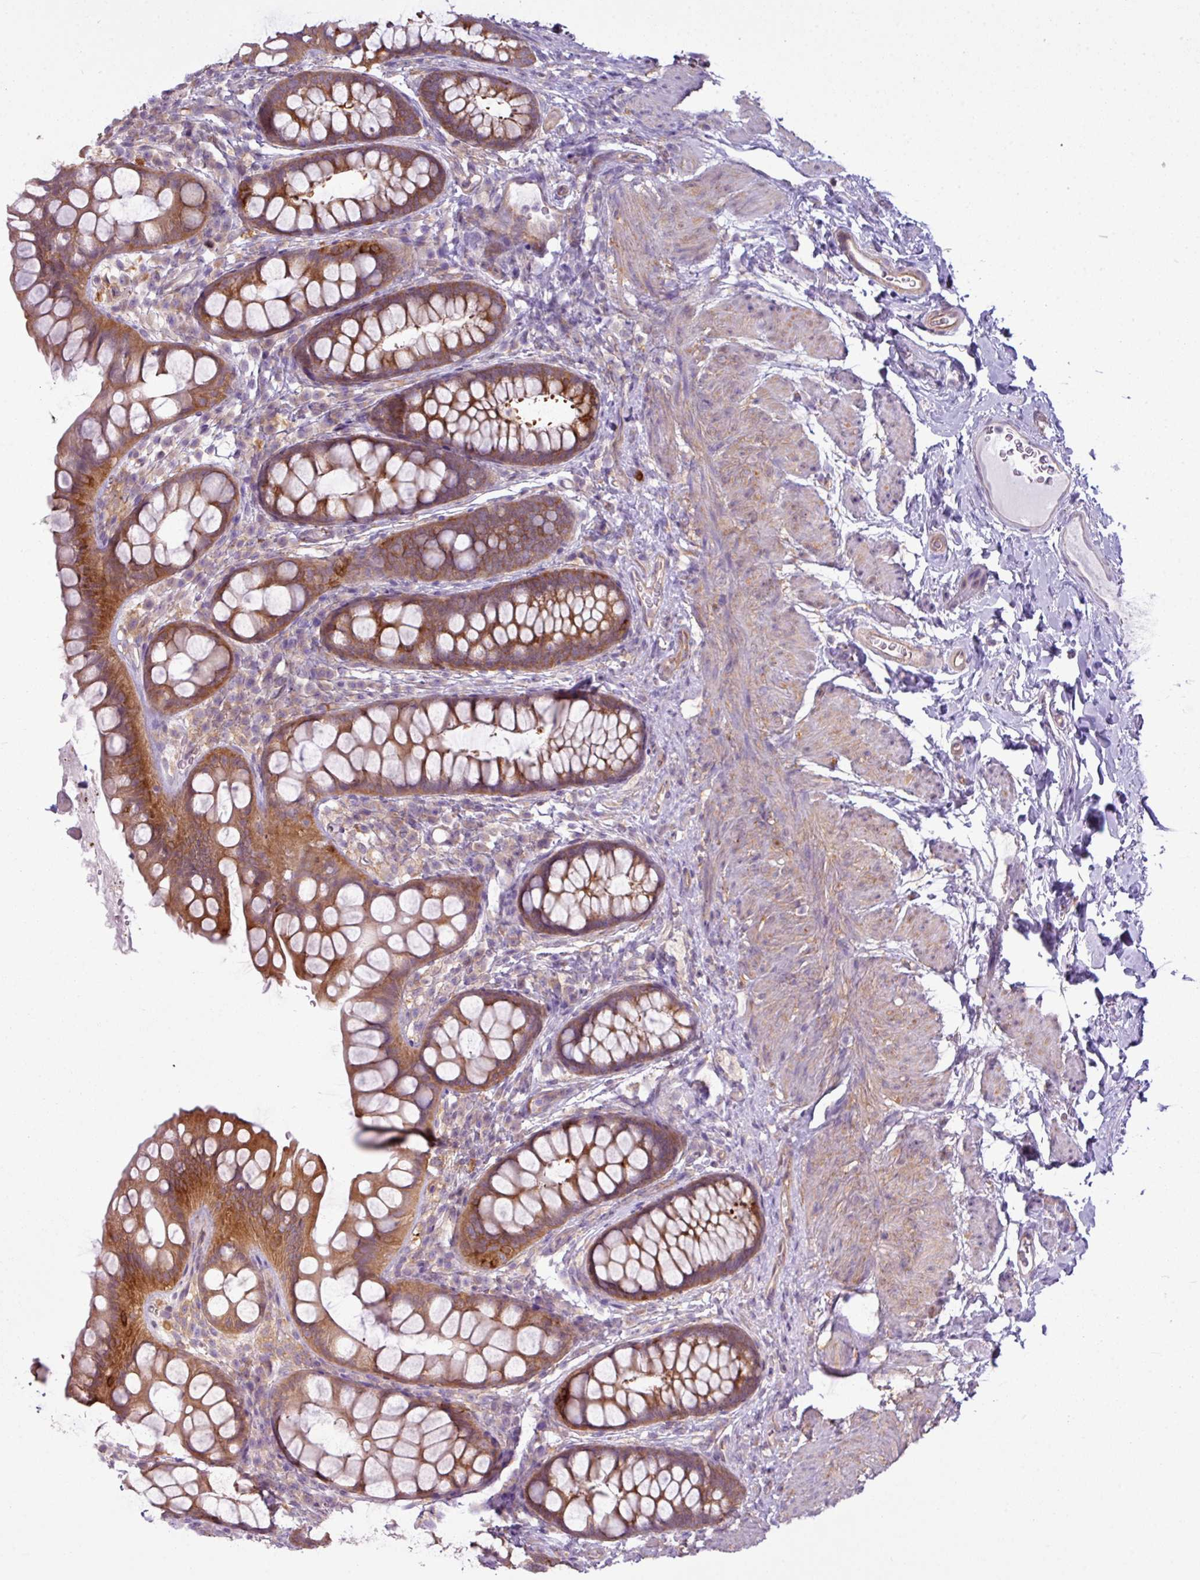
{"staining": {"intensity": "moderate", "quantity": ">75%", "location": "cytoplasmic/membranous"}, "tissue": "rectum", "cell_type": "Glandular cells", "image_type": "normal", "snomed": [{"axis": "morphology", "description": "Normal tissue, NOS"}, {"axis": "topography", "description": "Rectum"}, {"axis": "topography", "description": "Peripheral nerve tissue"}], "caption": "Protein analysis of unremarkable rectum shows moderate cytoplasmic/membranous positivity in approximately >75% of glandular cells. (DAB IHC, brown staining for protein, blue staining for nuclei).", "gene": "CAMK2A", "patient": {"sex": "female", "age": 69}}